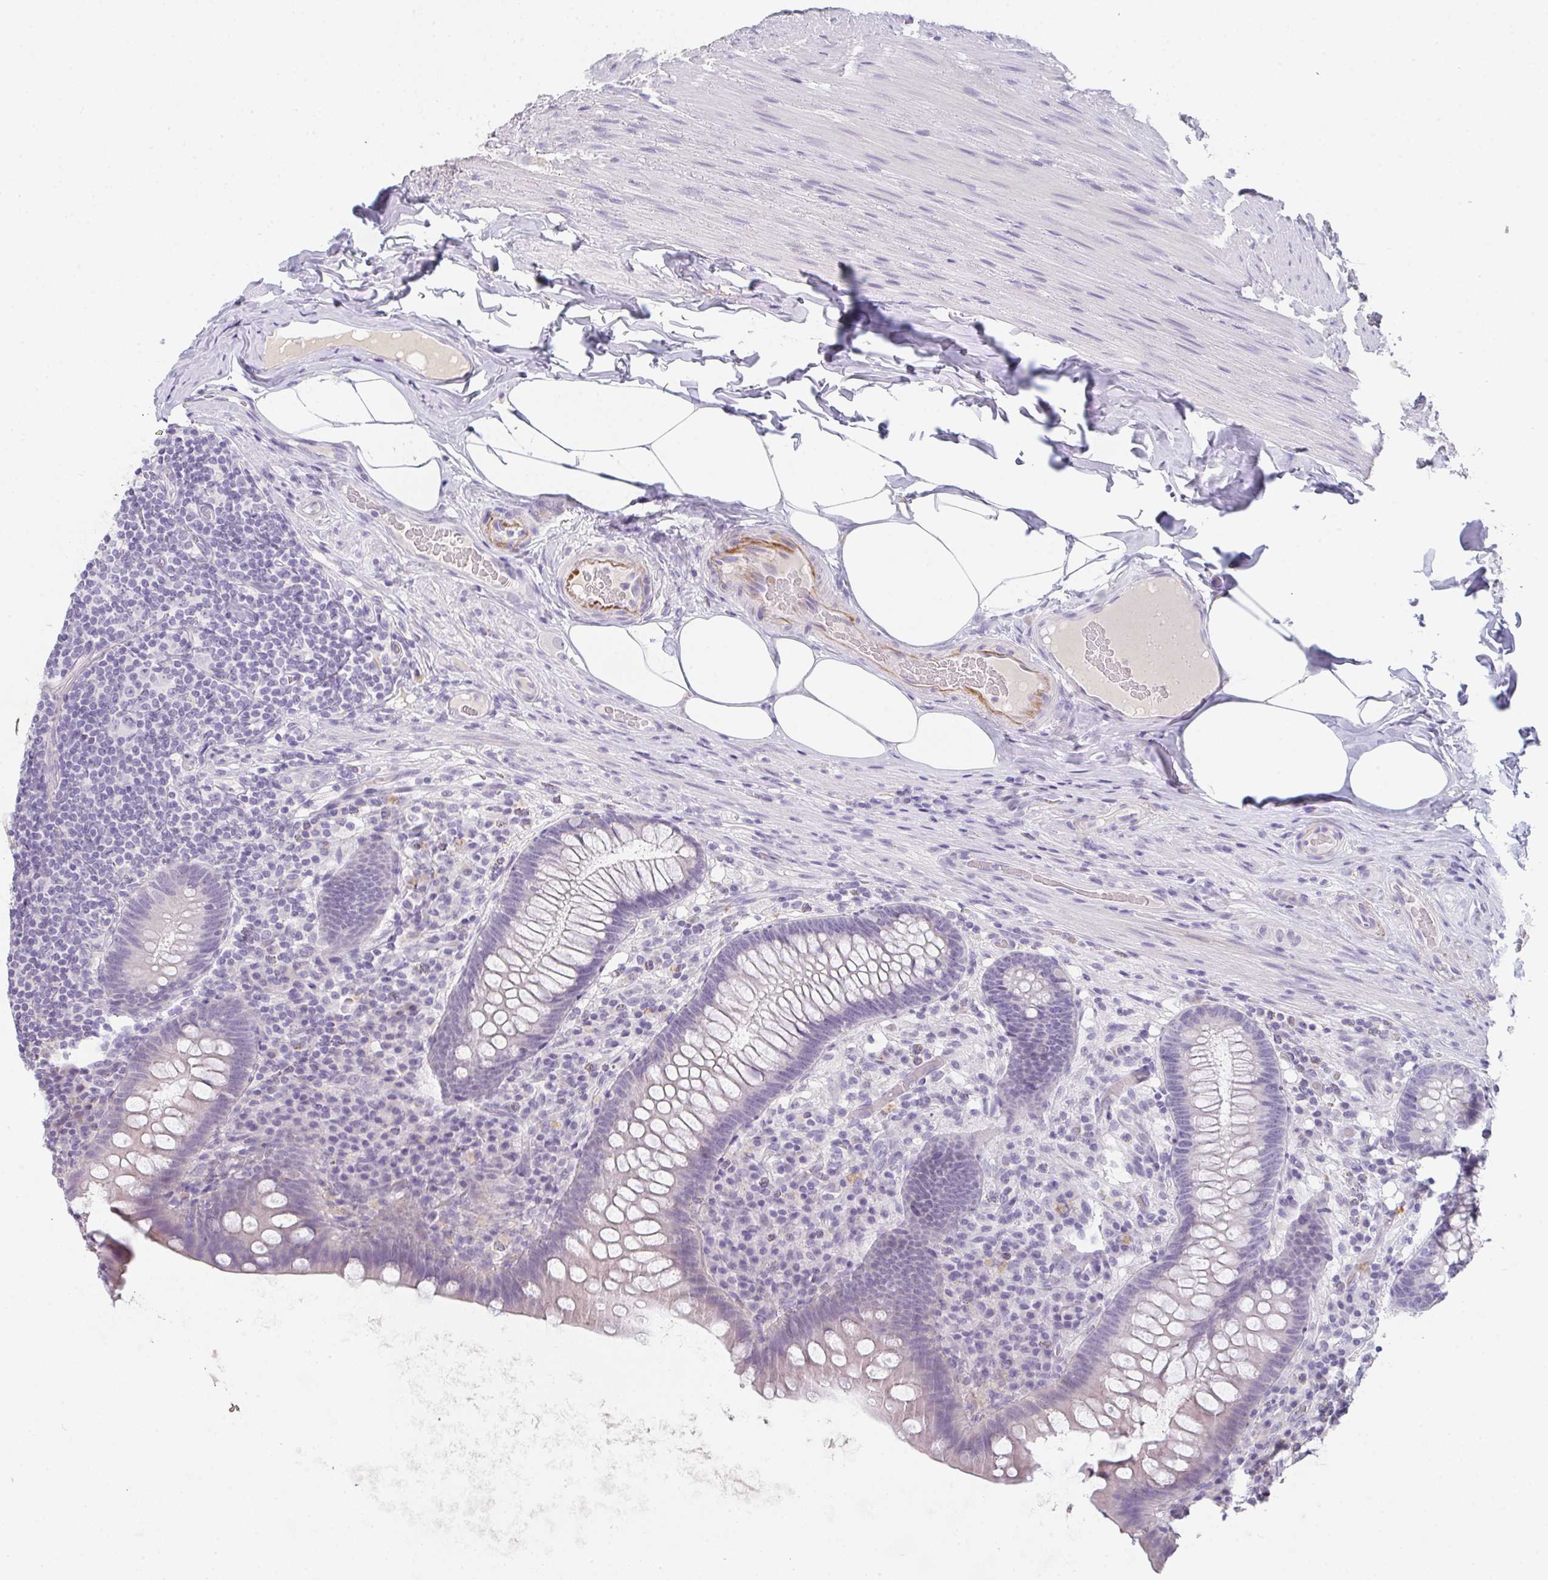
{"staining": {"intensity": "negative", "quantity": "none", "location": "none"}, "tissue": "appendix", "cell_type": "Glandular cells", "image_type": "normal", "snomed": [{"axis": "morphology", "description": "Normal tissue, NOS"}, {"axis": "topography", "description": "Appendix"}], "caption": "Immunohistochemistry (IHC) image of benign appendix stained for a protein (brown), which reveals no expression in glandular cells. (DAB immunohistochemistry visualized using brightfield microscopy, high magnification).", "gene": "C1QTNF8", "patient": {"sex": "male", "age": 71}}